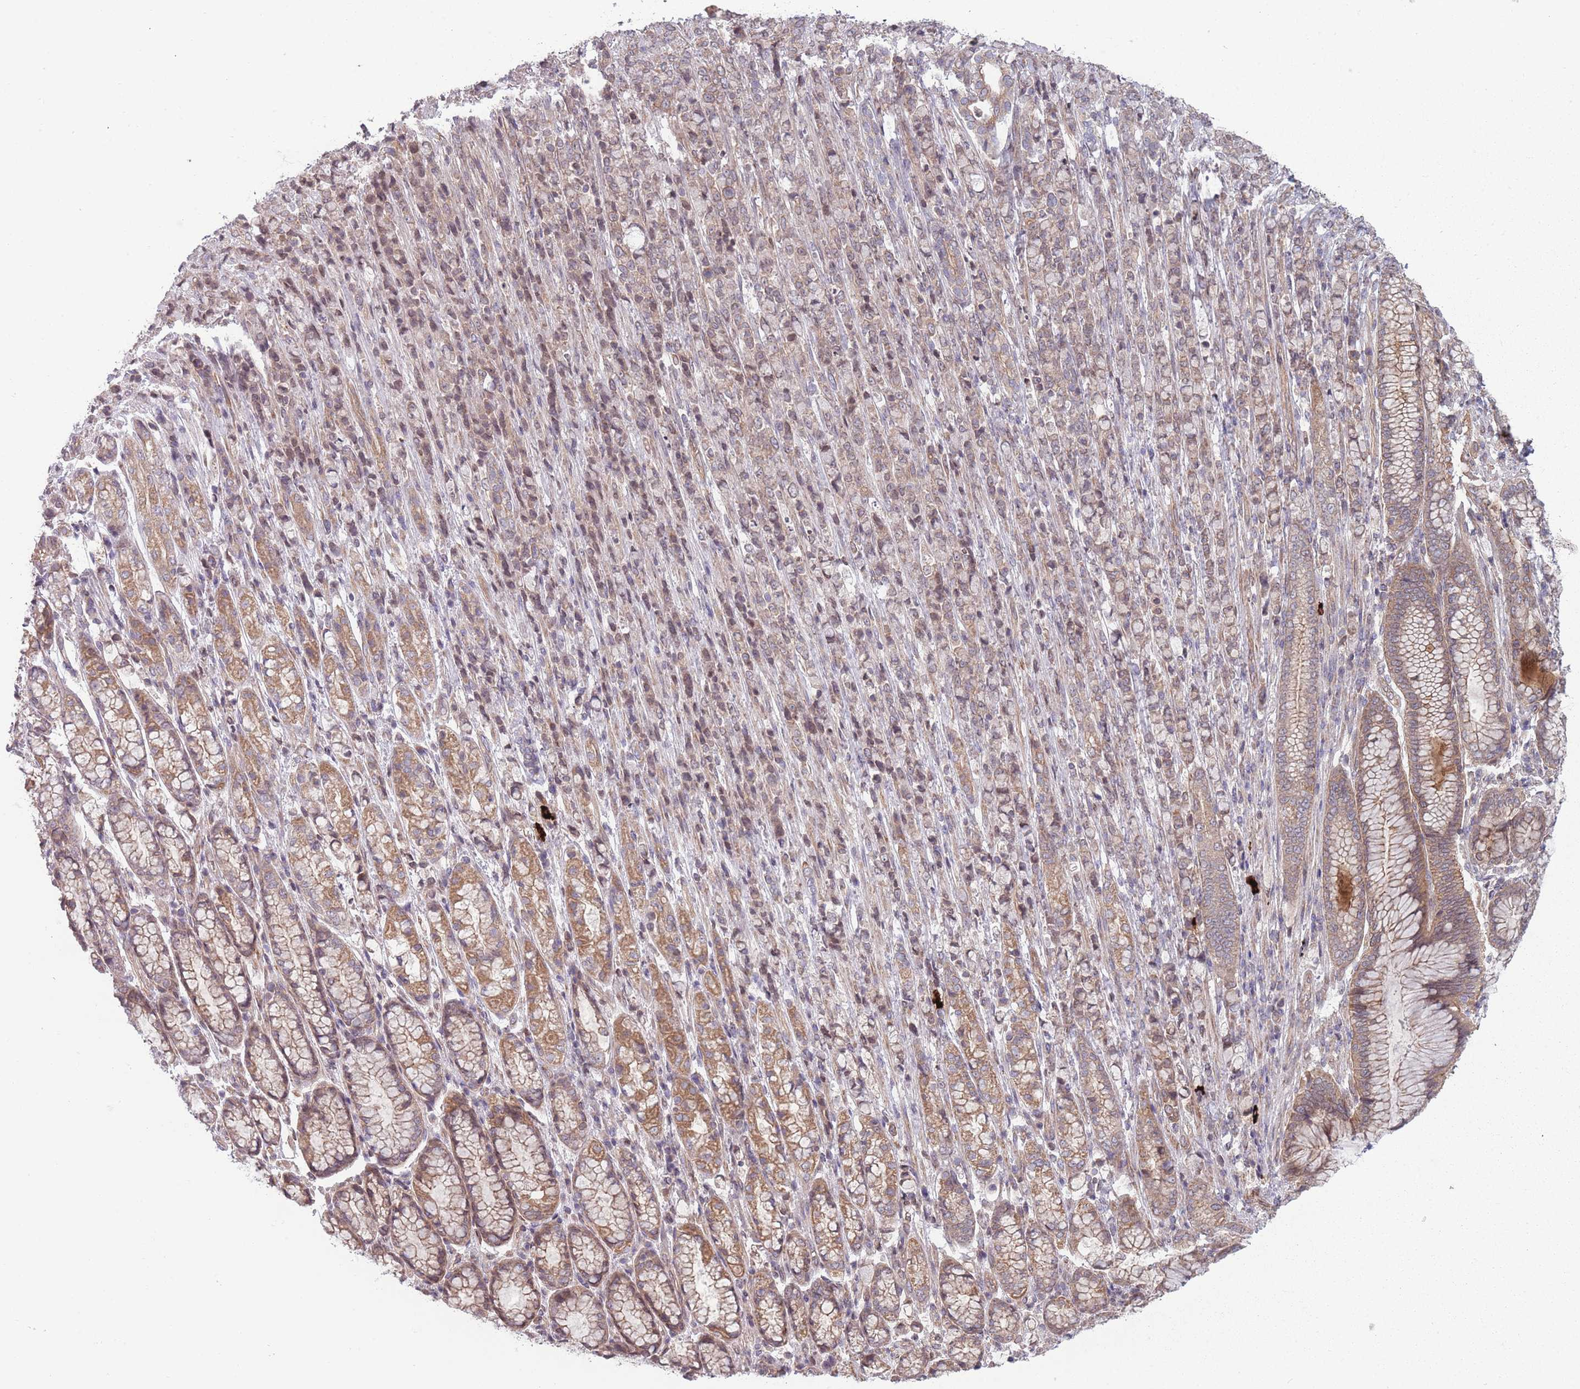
{"staining": {"intensity": "weak", "quantity": ">75%", "location": "cytoplasmic/membranous,nuclear"}, "tissue": "stomach cancer", "cell_type": "Tumor cells", "image_type": "cancer", "snomed": [{"axis": "morphology", "description": "Adenocarcinoma, NOS"}, {"axis": "topography", "description": "Stomach"}], "caption": "Immunohistochemical staining of human adenocarcinoma (stomach) exhibits low levels of weak cytoplasmic/membranous and nuclear protein positivity in about >75% of tumor cells. The protein of interest is shown in brown color, while the nuclei are stained blue.", "gene": "VRK2", "patient": {"sex": "female", "age": 79}}